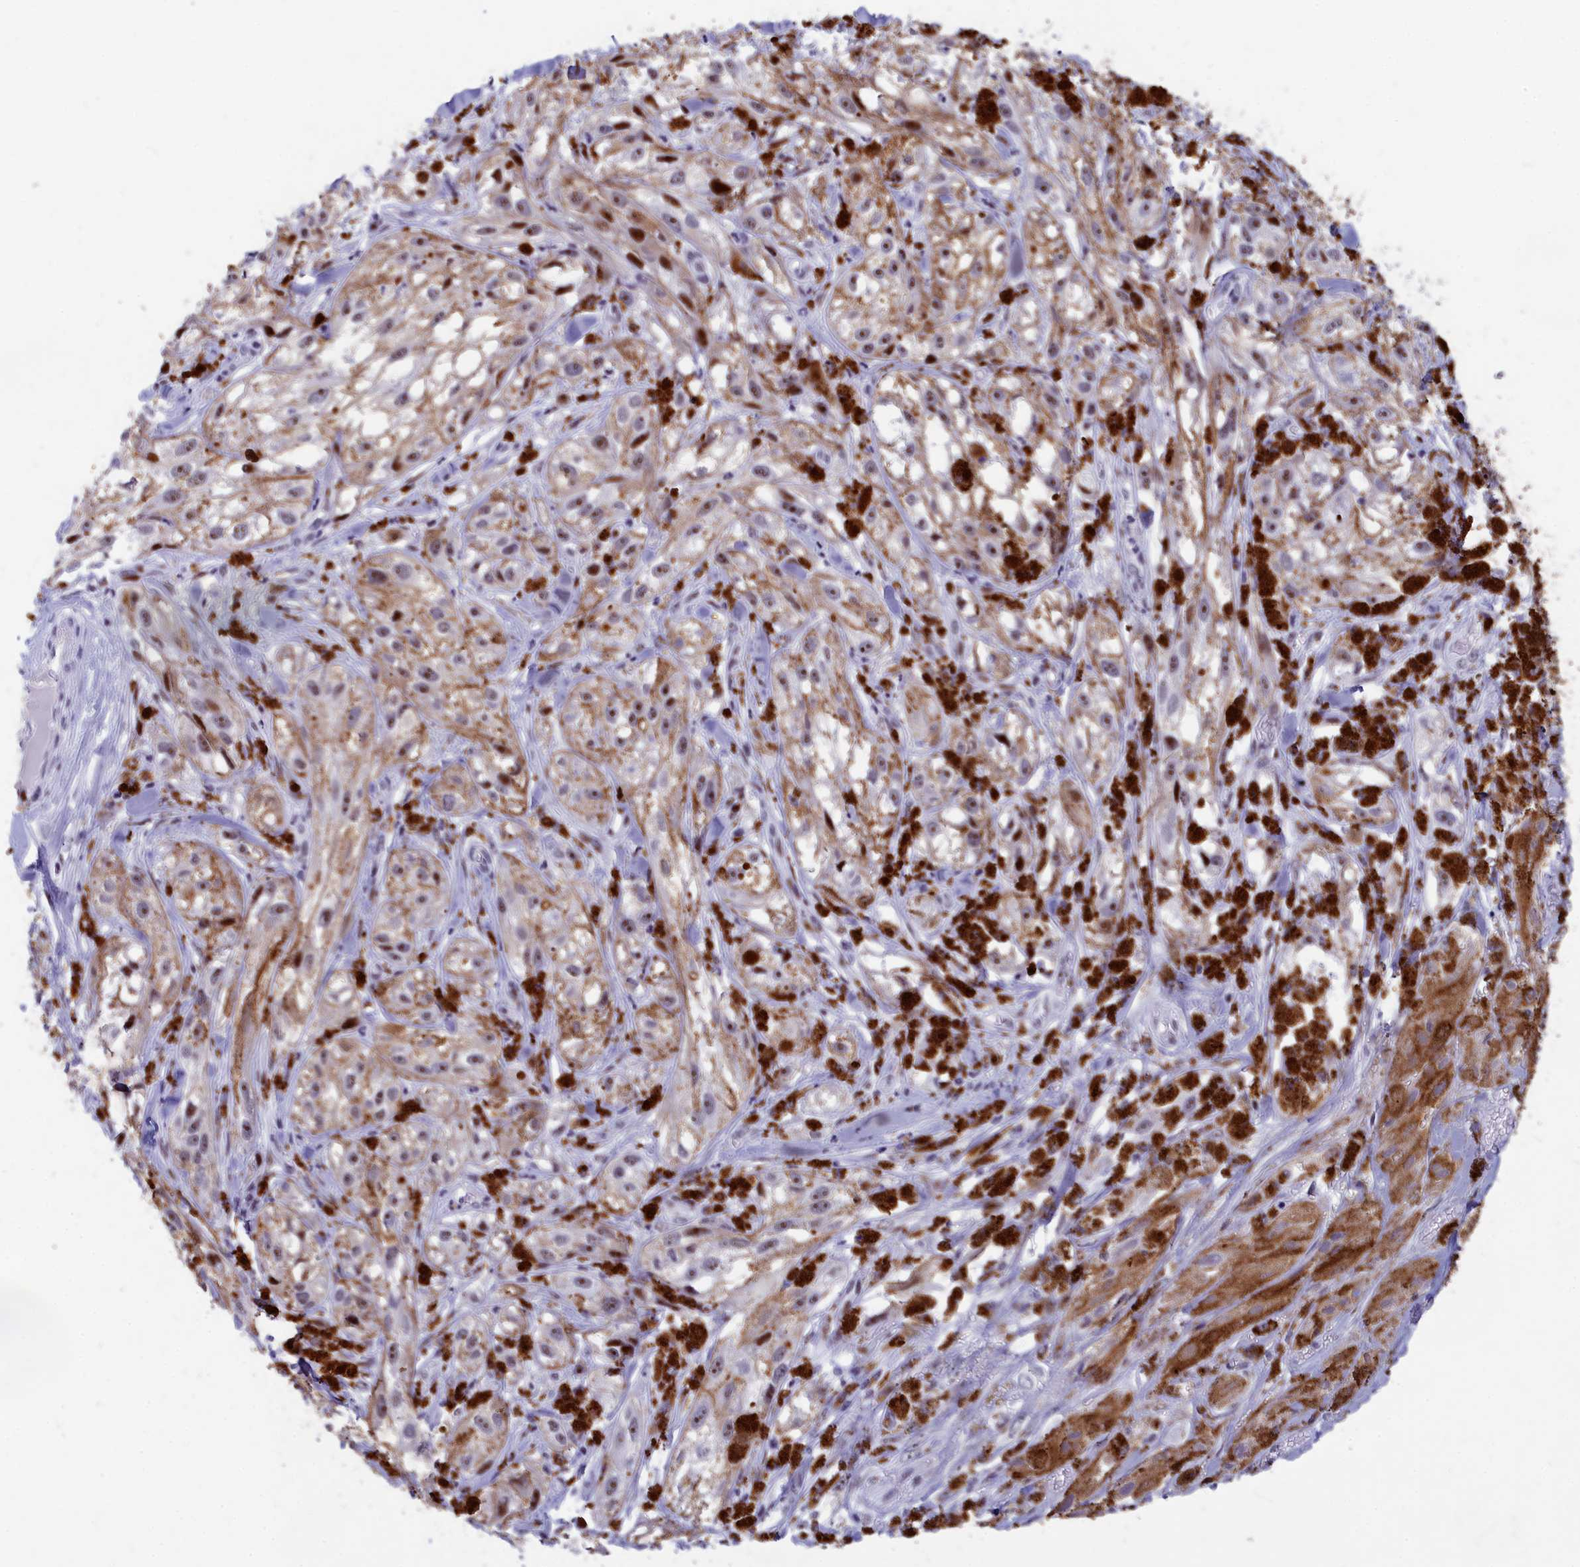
{"staining": {"intensity": "negative", "quantity": "none", "location": "none"}, "tissue": "melanoma", "cell_type": "Tumor cells", "image_type": "cancer", "snomed": [{"axis": "morphology", "description": "Malignant melanoma, NOS"}, {"axis": "topography", "description": "Skin"}], "caption": "Immunohistochemistry (IHC) of human melanoma exhibits no staining in tumor cells.", "gene": "NSA2", "patient": {"sex": "male", "age": 88}}